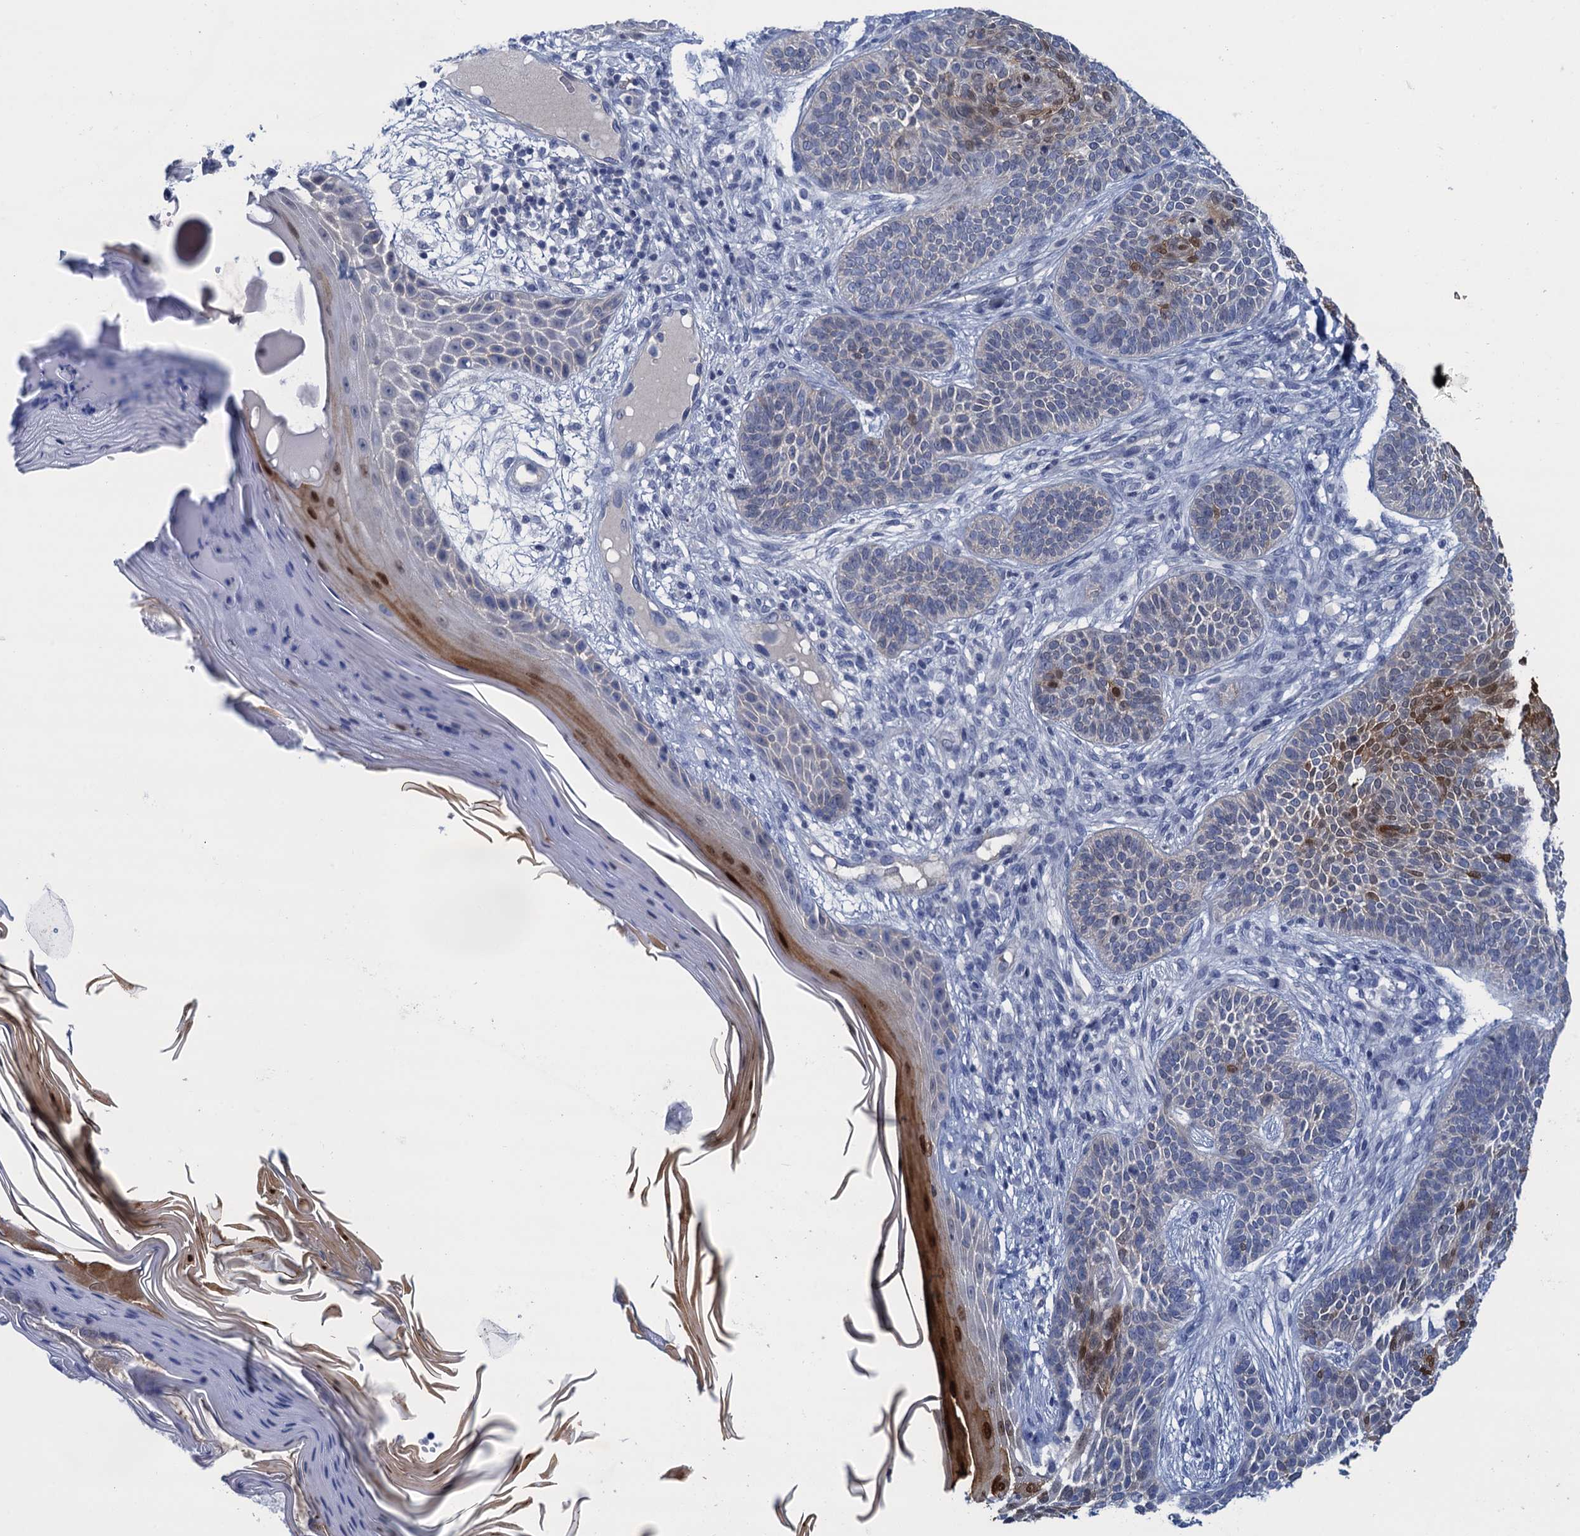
{"staining": {"intensity": "moderate", "quantity": "<25%", "location": "cytoplasmic/membranous,nuclear"}, "tissue": "skin cancer", "cell_type": "Tumor cells", "image_type": "cancer", "snomed": [{"axis": "morphology", "description": "Basal cell carcinoma"}, {"axis": "topography", "description": "Skin"}], "caption": "Immunohistochemical staining of basal cell carcinoma (skin) reveals moderate cytoplasmic/membranous and nuclear protein positivity in about <25% of tumor cells.", "gene": "CALML5", "patient": {"sex": "male", "age": 85}}